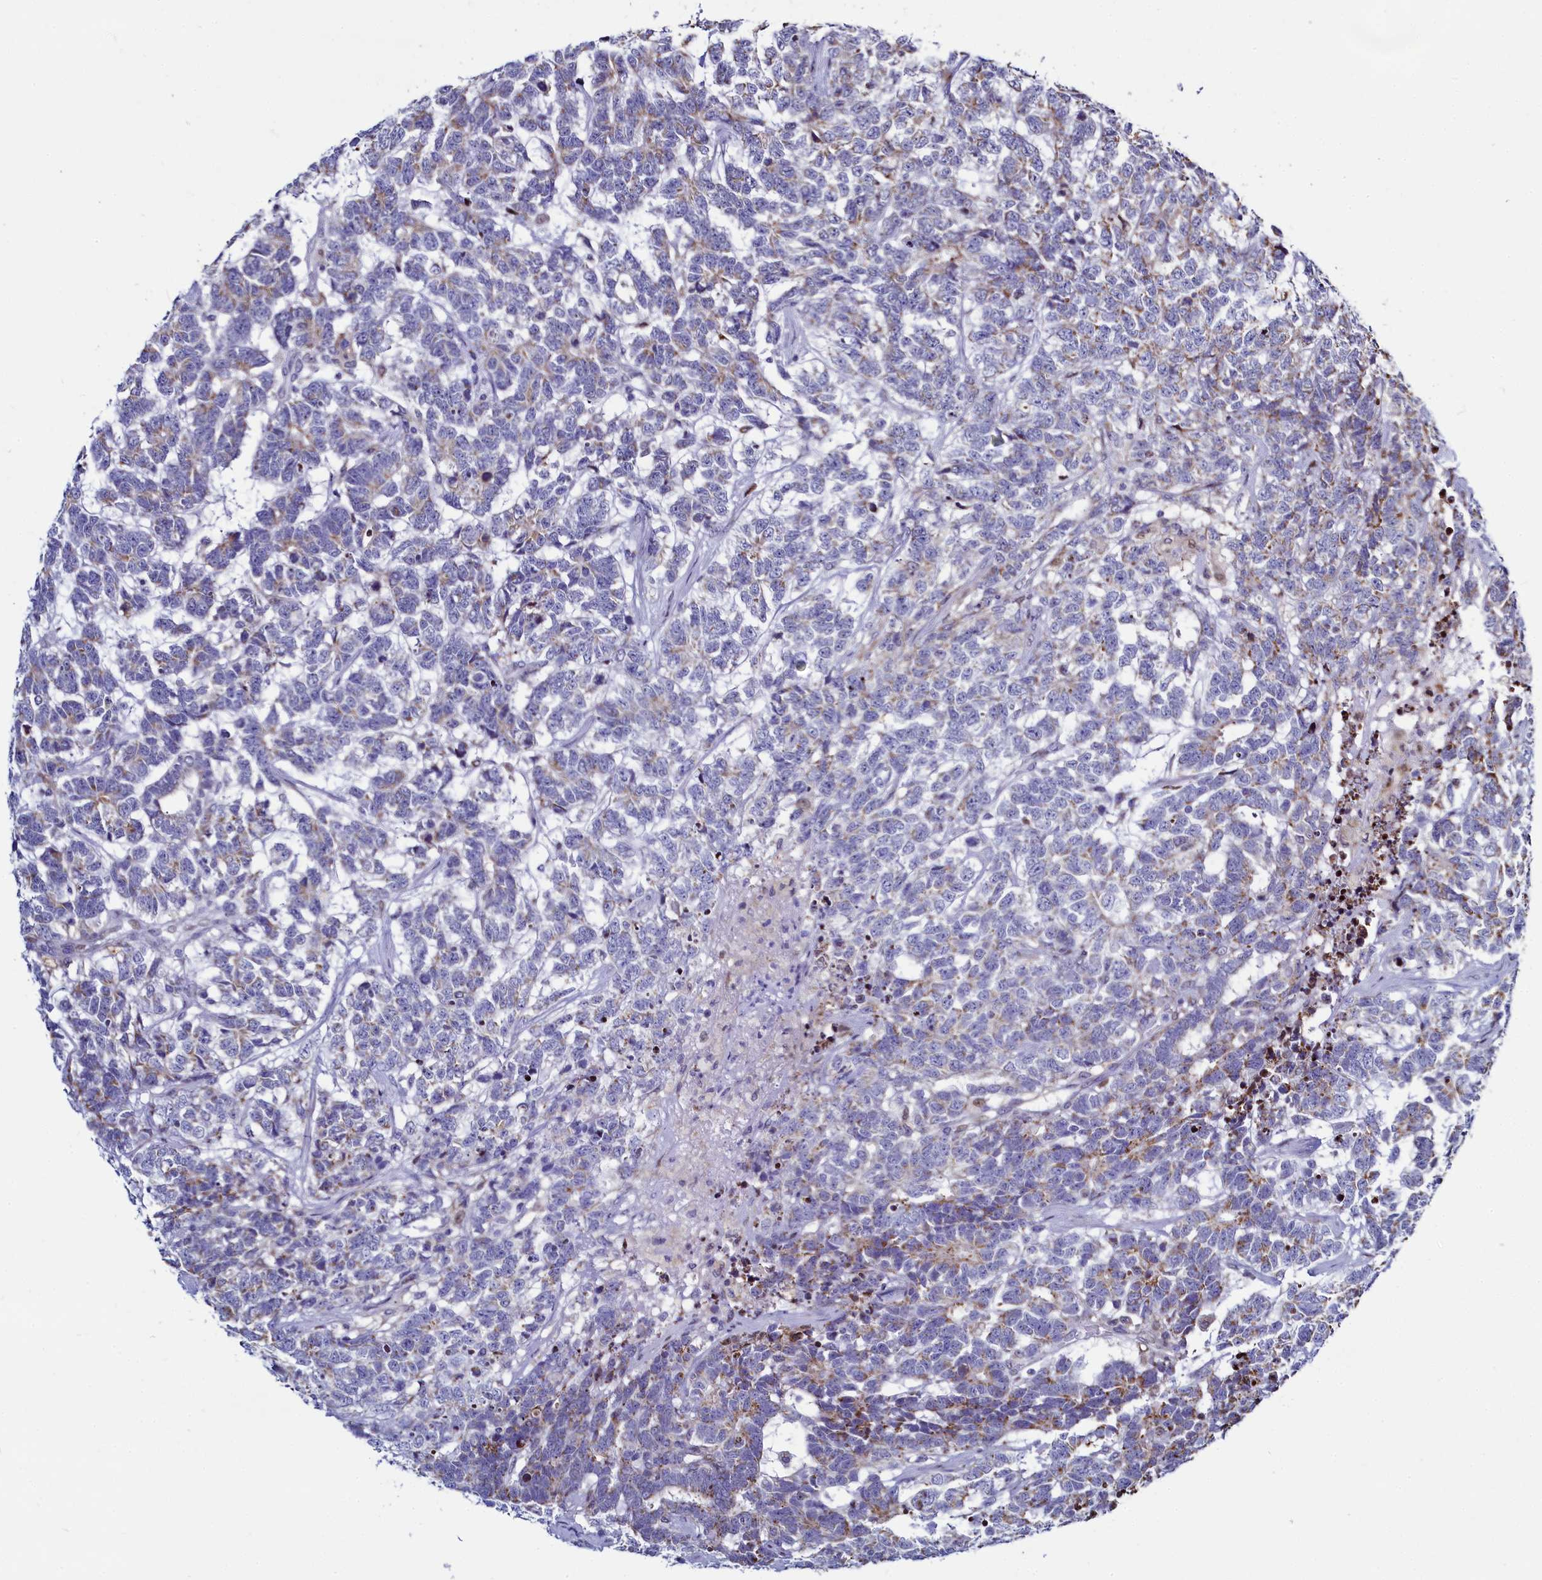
{"staining": {"intensity": "weak", "quantity": "25%-75%", "location": "cytoplasmic/membranous"}, "tissue": "testis cancer", "cell_type": "Tumor cells", "image_type": "cancer", "snomed": [{"axis": "morphology", "description": "Carcinoma, Embryonal, NOS"}, {"axis": "topography", "description": "Testis"}], "caption": "A low amount of weak cytoplasmic/membranous positivity is present in about 25%-75% of tumor cells in testis embryonal carcinoma tissue.", "gene": "HDGFL3", "patient": {"sex": "male", "age": 26}}